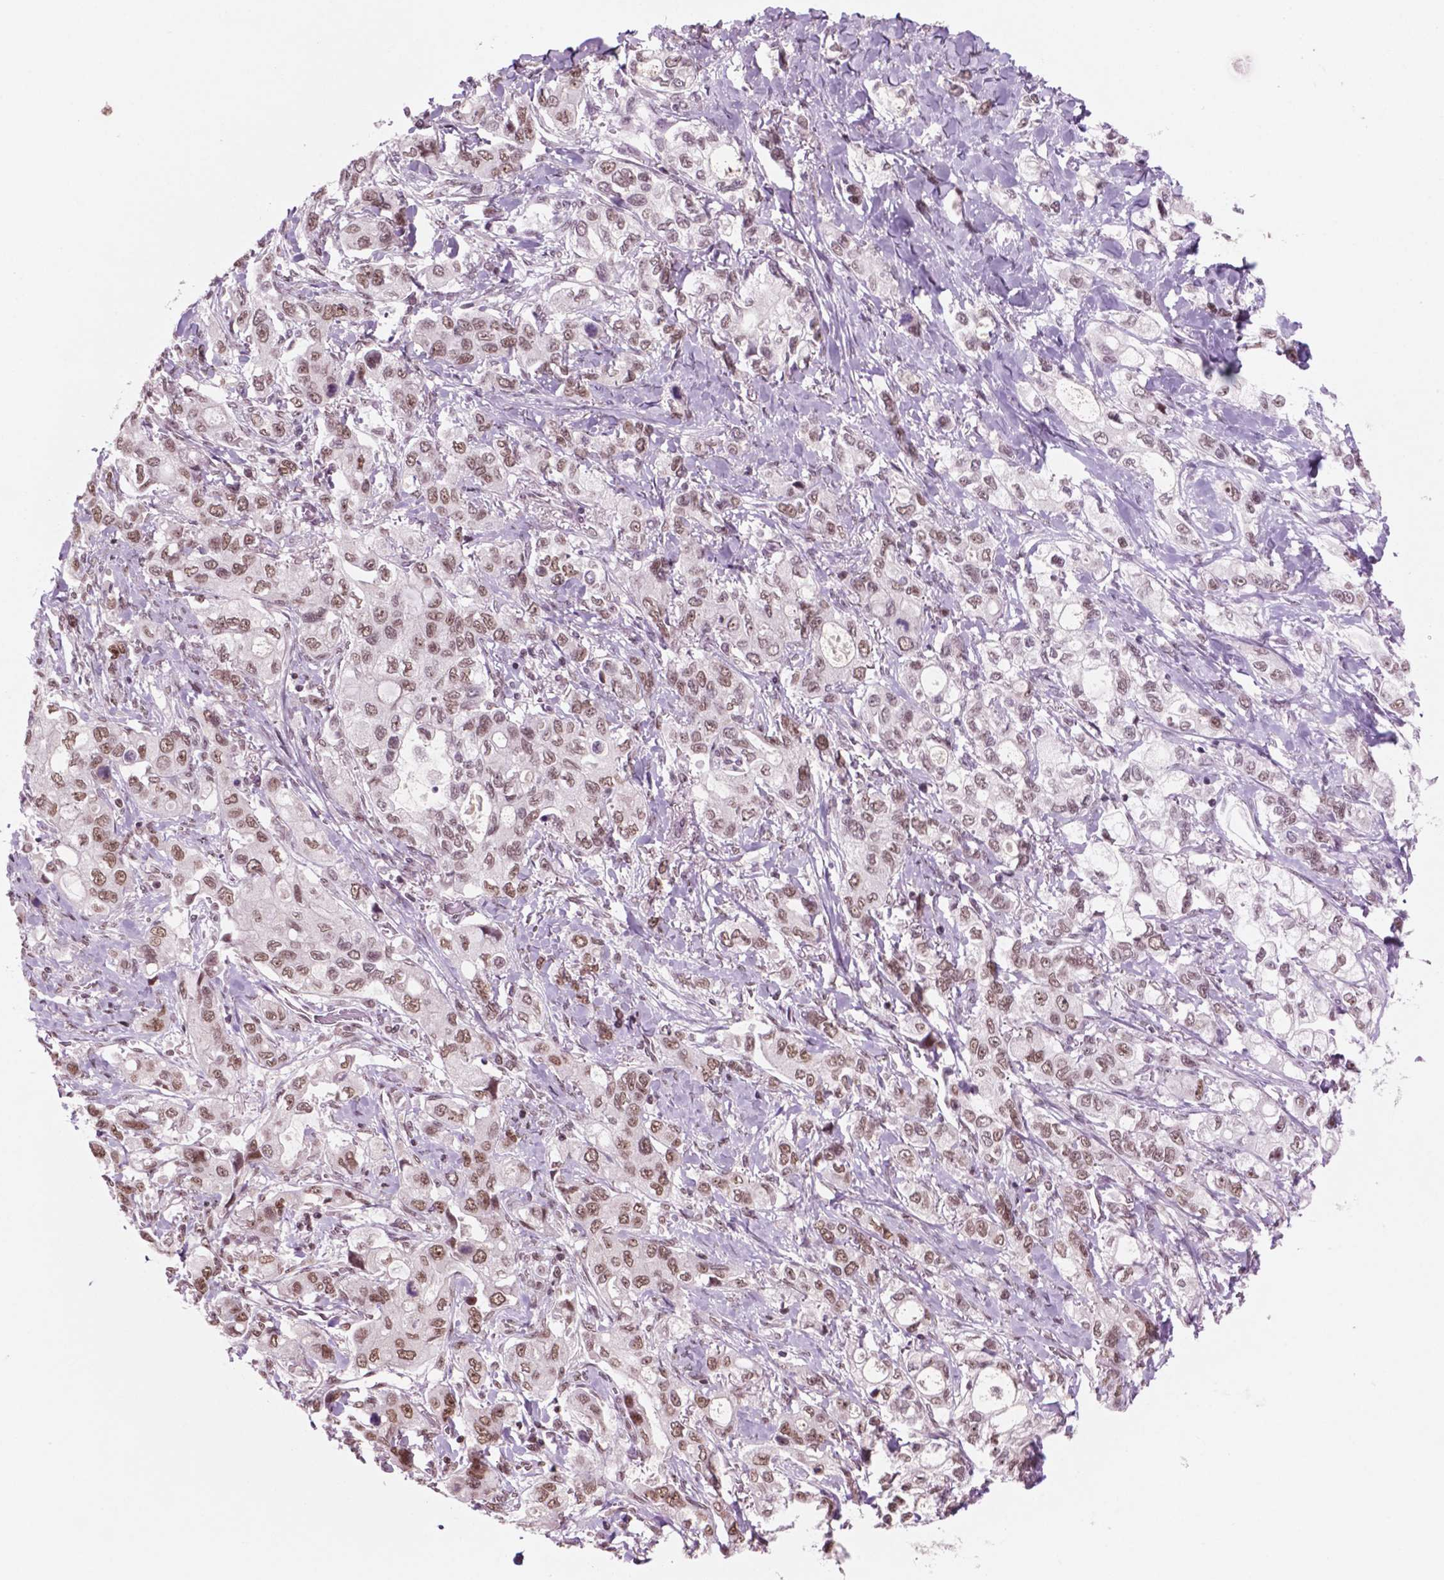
{"staining": {"intensity": "moderate", "quantity": ">75%", "location": "nuclear"}, "tissue": "stomach cancer", "cell_type": "Tumor cells", "image_type": "cancer", "snomed": [{"axis": "morphology", "description": "Adenocarcinoma, NOS"}, {"axis": "topography", "description": "Stomach"}], "caption": "An immunohistochemistry histopathology image of tumor tissue is shown. Protein staining in brown labels moderate nuclear positivity in stomach cancer within tumor cells.", "gene": "POLR2E", "patient": {"sex": "male", "age": 63}}